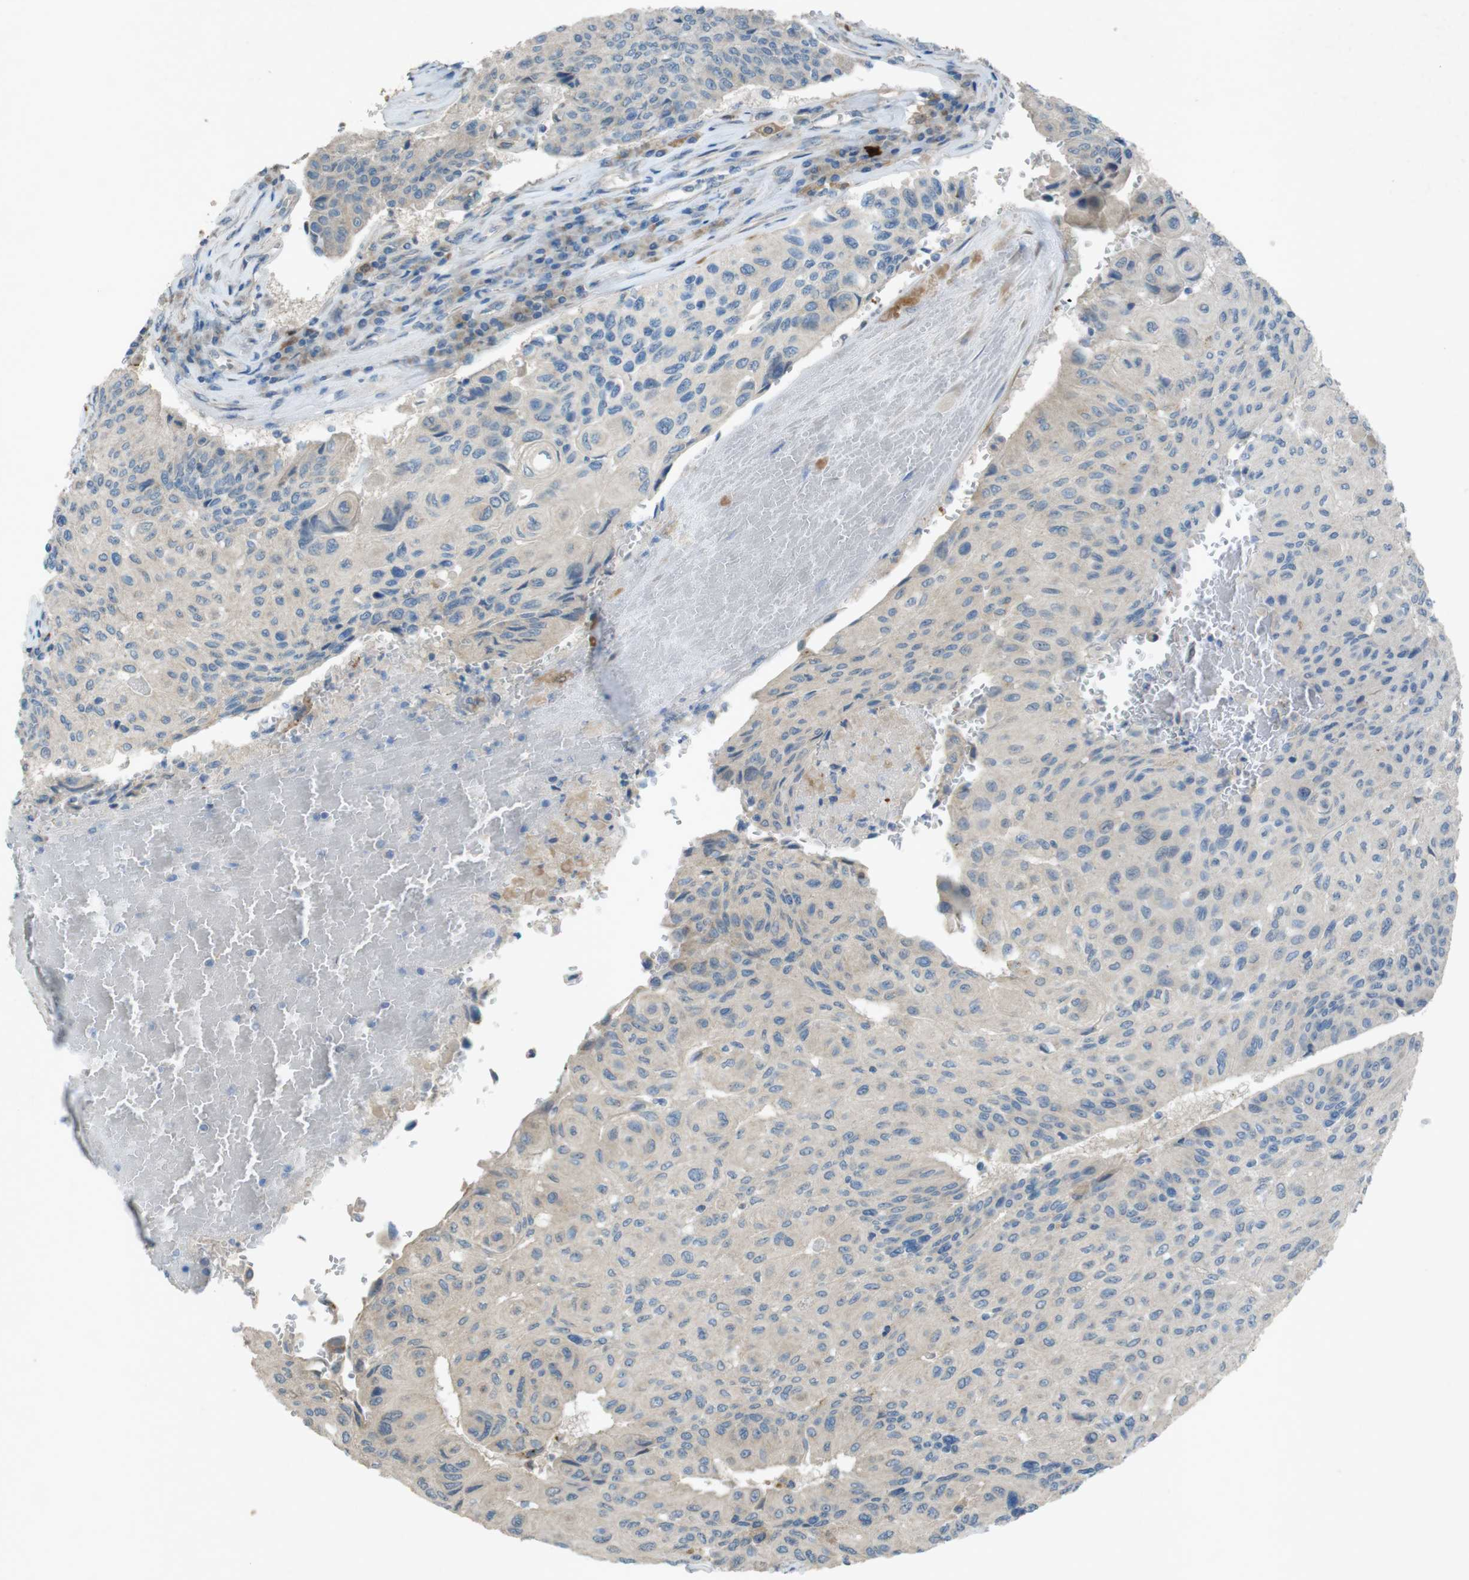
{"staining": {"intensity": "weak", "quantity": "<25%", "location": "cytoplasmic/membranous"}, "tissue": "urothelial cancer", "cell_type": "Tumor cells", "image_type": "cancer", "snomed": [{"axis": "morphology", "description": "Urothelial carcinoma, High grade"}, {"axis": "topography", "description": "Urinary bladder"}], "caption": "Tumor cells show no significant protein positivity in urothelial cancer.", "gene": "TMEM41B", "patient": {"sex": "male", "age": 66}}